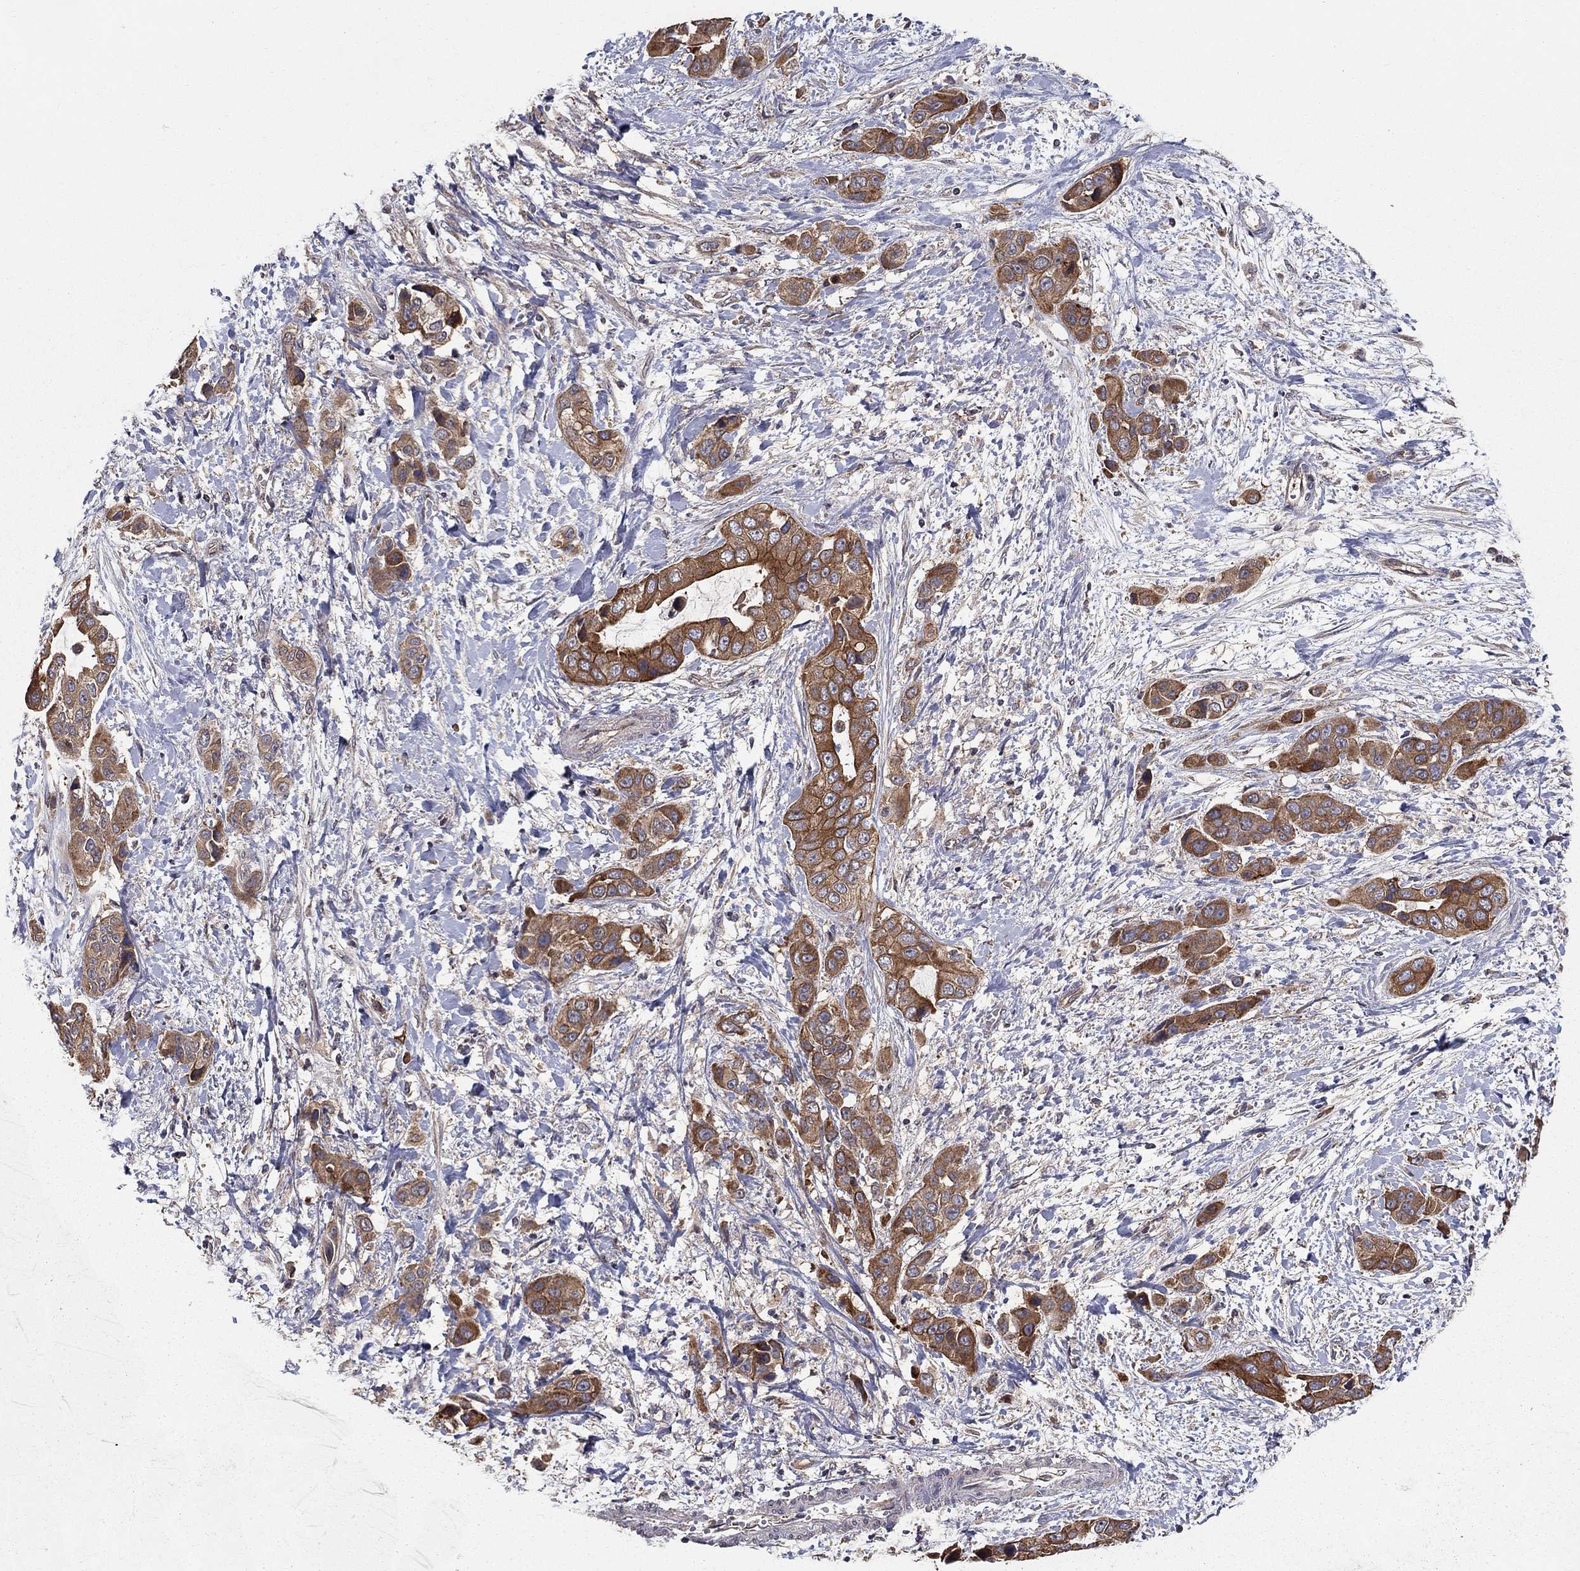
{"staining": {"intensity": "strong", "quantity": "25%-75%", "location": "cytoplasmic/membranous"}, "tissue": "liver cancer", "cell_type": "Tumor cells", "image_type": "cancer", "snomed": [{"axis": "morphology", "description": "Cholangiocarcinoma"}, {"axis": "topography", "description": "Liver"}], "caption": "The histopathology image reveals a brown stain indicating the presence of a protein in the cytoplasmic/membranous of tumor cells in liver cancer (cholangiocarcinoma).", "gene": "BMERB1", "patient": {"sex": "female", "age": 52}}